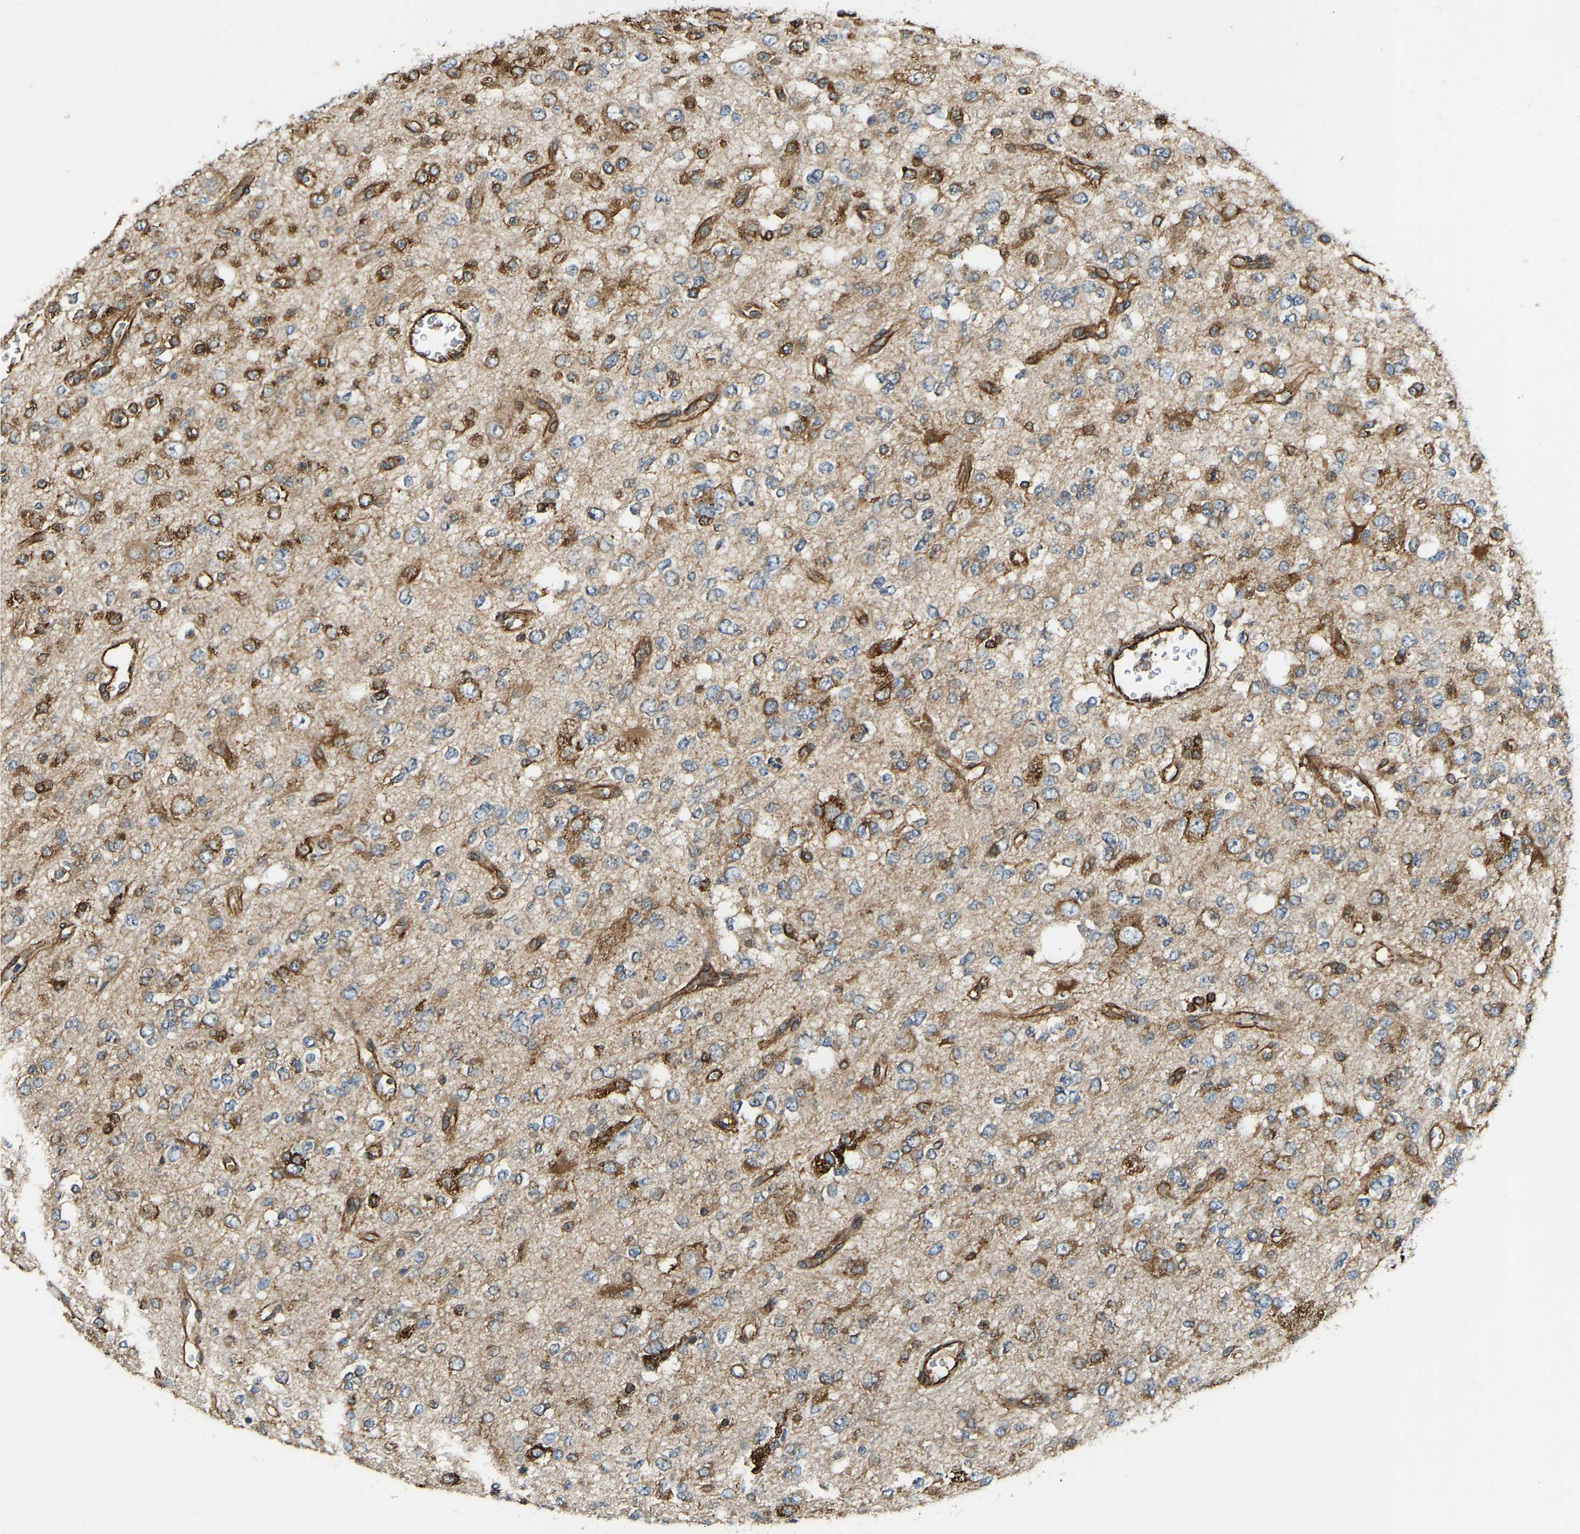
{"staining": {"intensity": "moderate", "quantity": ">75%", "location": "cytoplasmic/membranous"}, "tissue": "glioma", "cell_type": "Tumor cells", "image_type": "cancer", "snomed": [{"axis": "morphology", "description": "Glioma, malignant, Low grade"}, {"axis": "topography", "description": "Brain"}], "caption": "Protein expression analysis of malignant glioma (low-grade) demonstrates moderate cytoplasmic/membranous staining in approximately >75% of tumor cells. The protein of interest is stained brown, and the nuclei are stained in blue (DAB IHC with brightfield microscopy, high magnification).", "gene": "BEX3", "patient": {"sex": "male", "age": 38}}